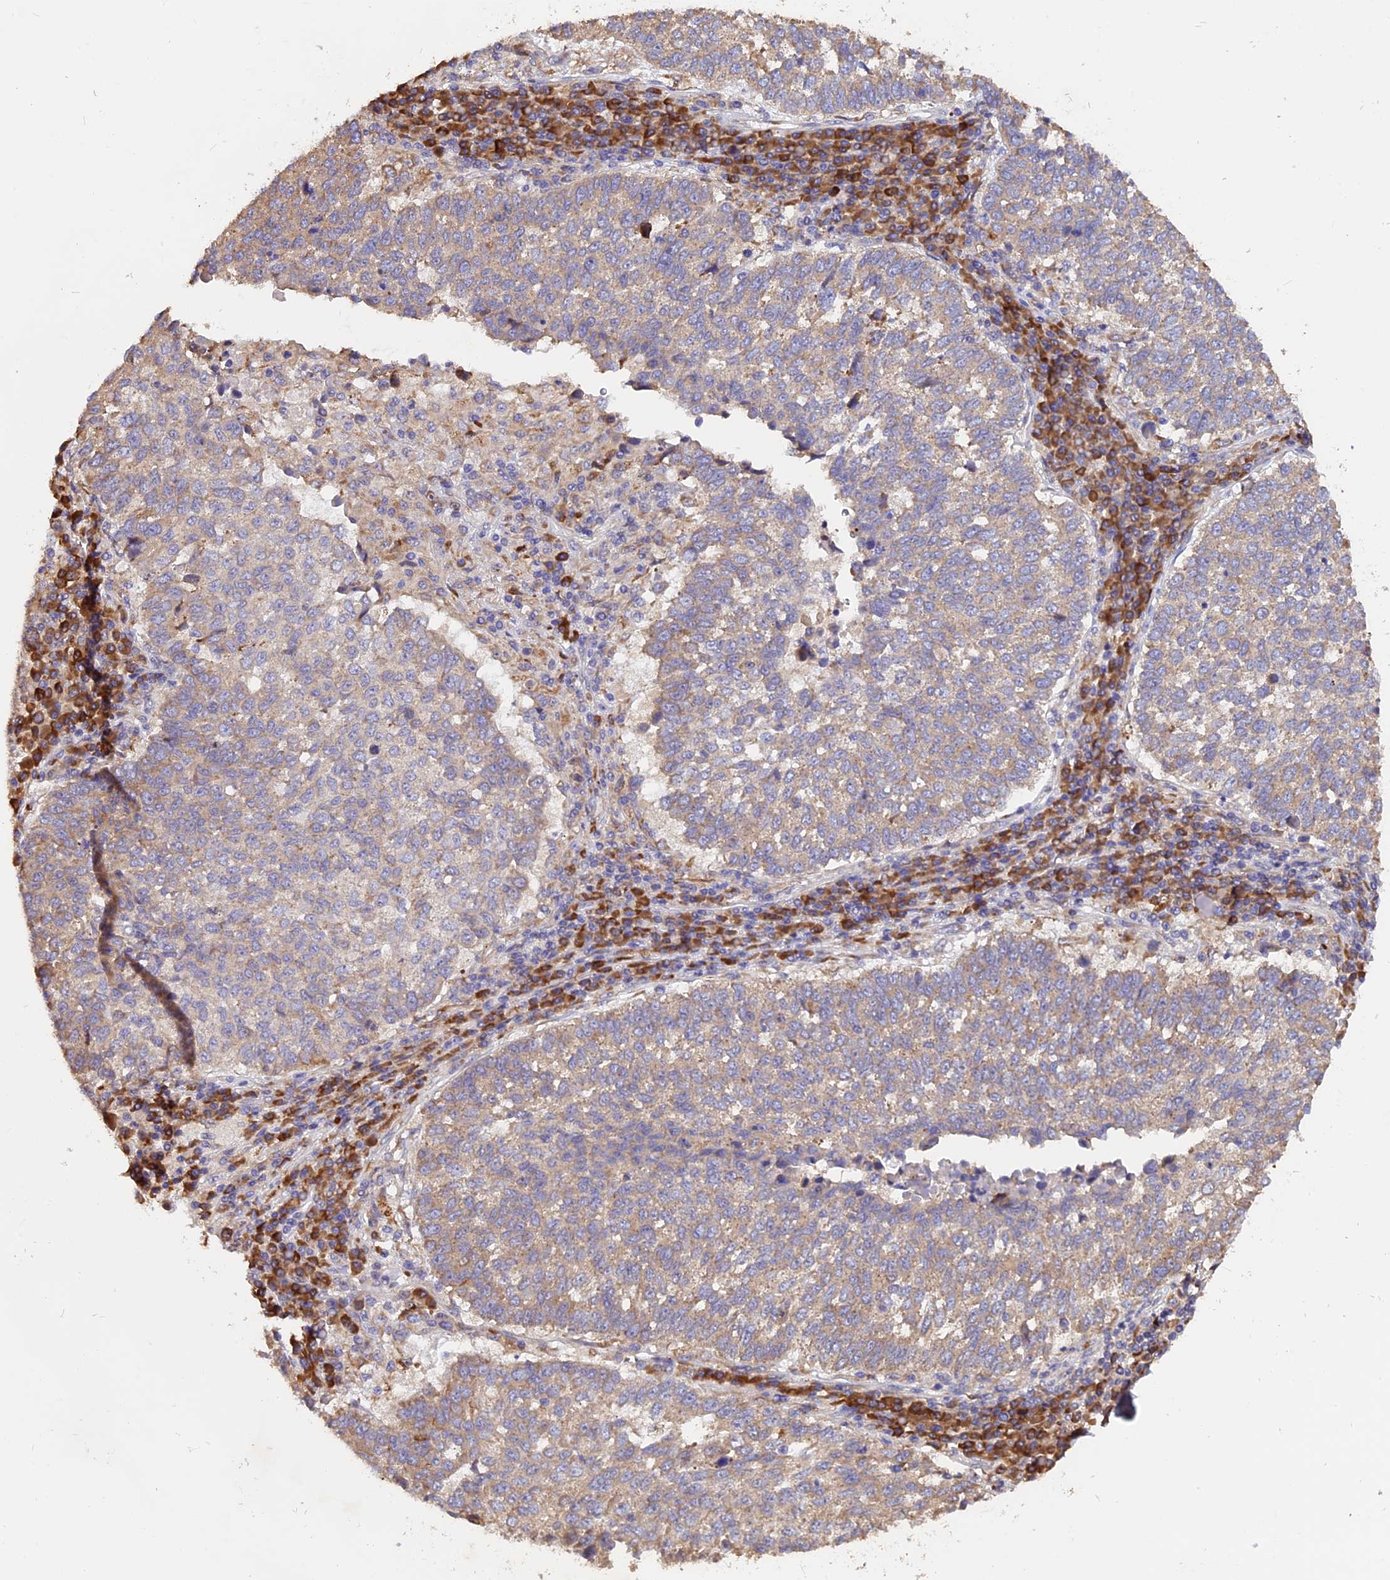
{"staining": {"intensity": "weak", "quantity": "25%-75%", "location": "cytoplasmic/membranous"}, "tissue": "lung cancer", "cell_type": "Tumor cells", "image_type": "cancer", "snomed": [{"axis": "morphology", "description": "Squamous cell carcinoma, NOS"}, {"axis": "topography", "description": "Lung"}], "caption": "Lung squamous cell carcinoma tissue demonstrates weak cytoplasmic/membranous positivity in about 25%-75% of tumor cells, visualized by immunohistochemistry.", "gene": "GNPTAB", "patient": {"sex": "male", "age": 73}}